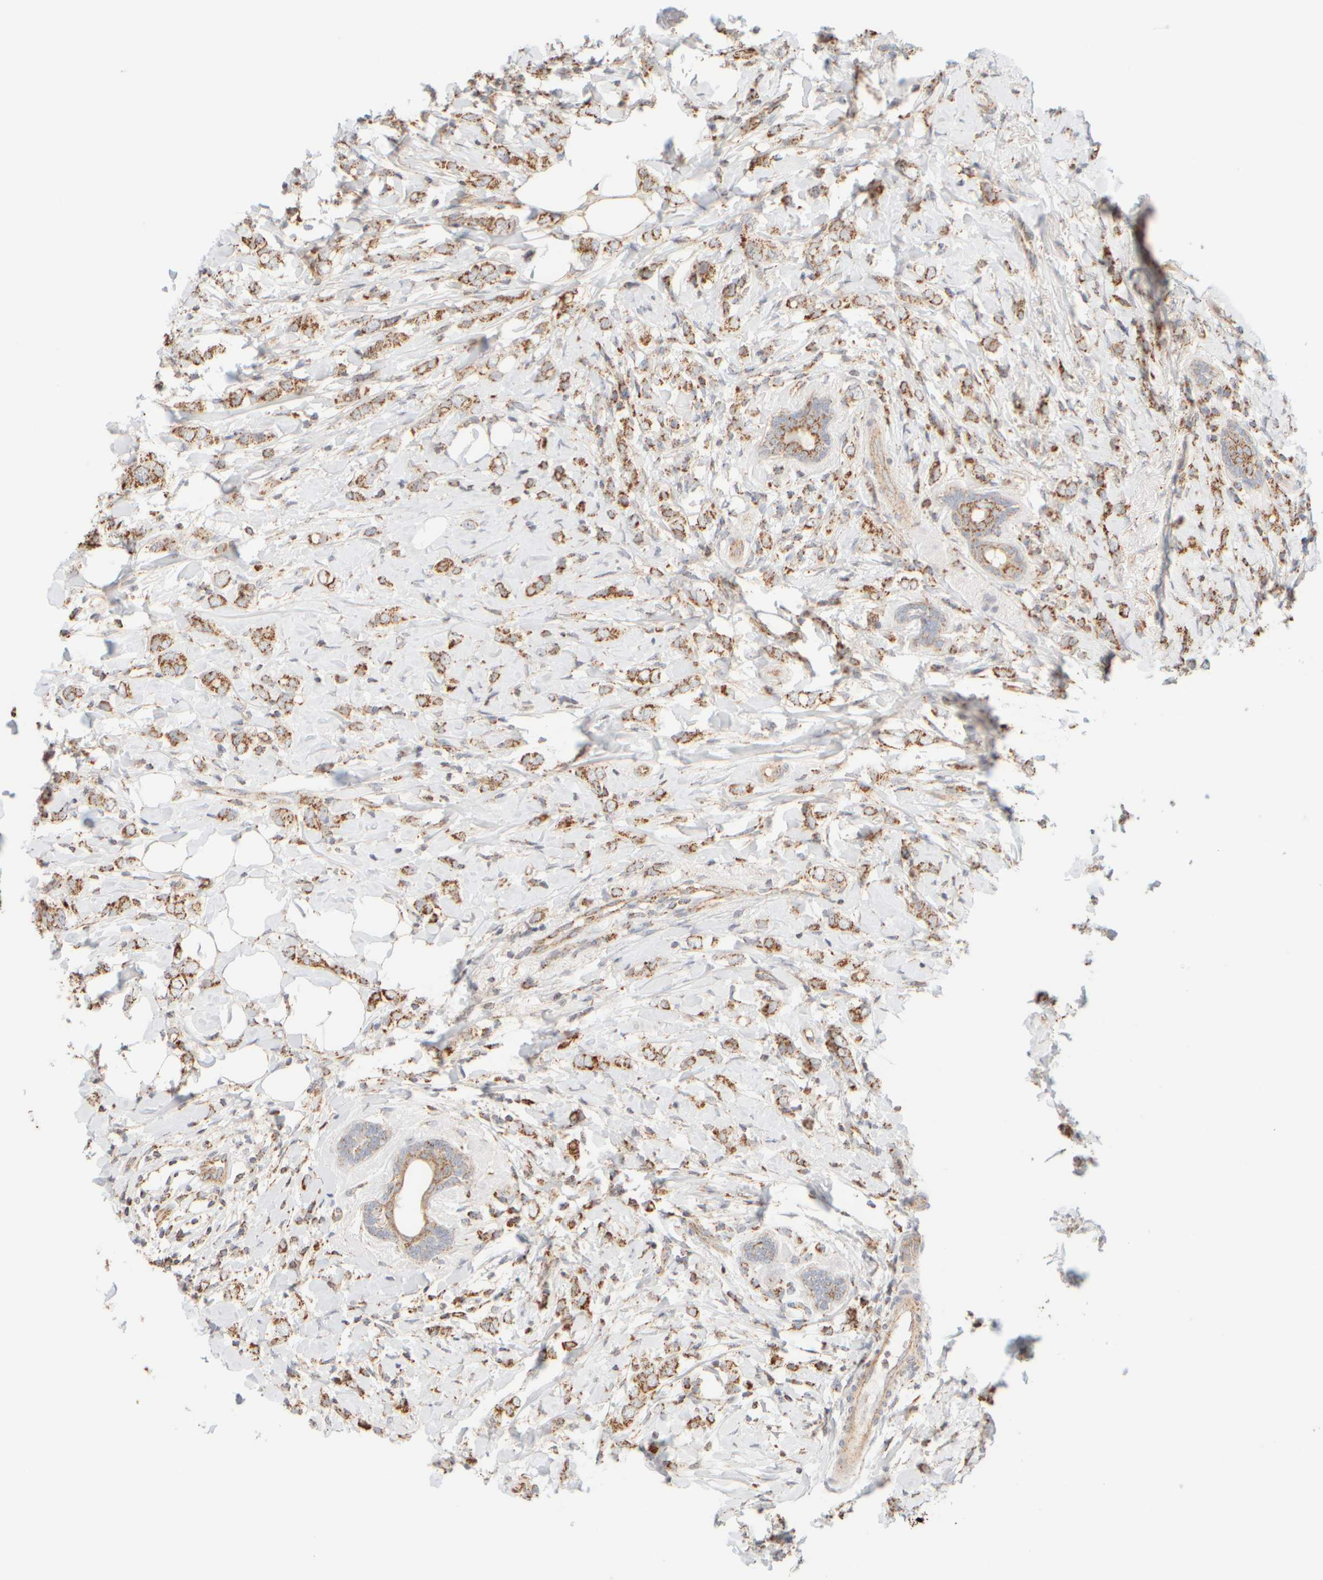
{"staining": {"intensity": "moderate", "quantity": ">75%", "location": "cytoplasmic/membranous"}, "tissue": "breast cancer", "cell_type": "Tumor cells", "image_type": "cancer", "snomed": [{"axis": "morphology", "description": "Normal tissue, NOS"}, {"axis": "morphology", "description": "Lobular carcinoma"}, {"axis": "topography", "description": "Breast"}], "caption": "A histopathology image of human breast cancer stained for a protein exhibits moderate cytoplasmic/membranous brown staining in tumor cells.", "gene": "APBB2", "patient": {"sex": "female", "age": 47}}